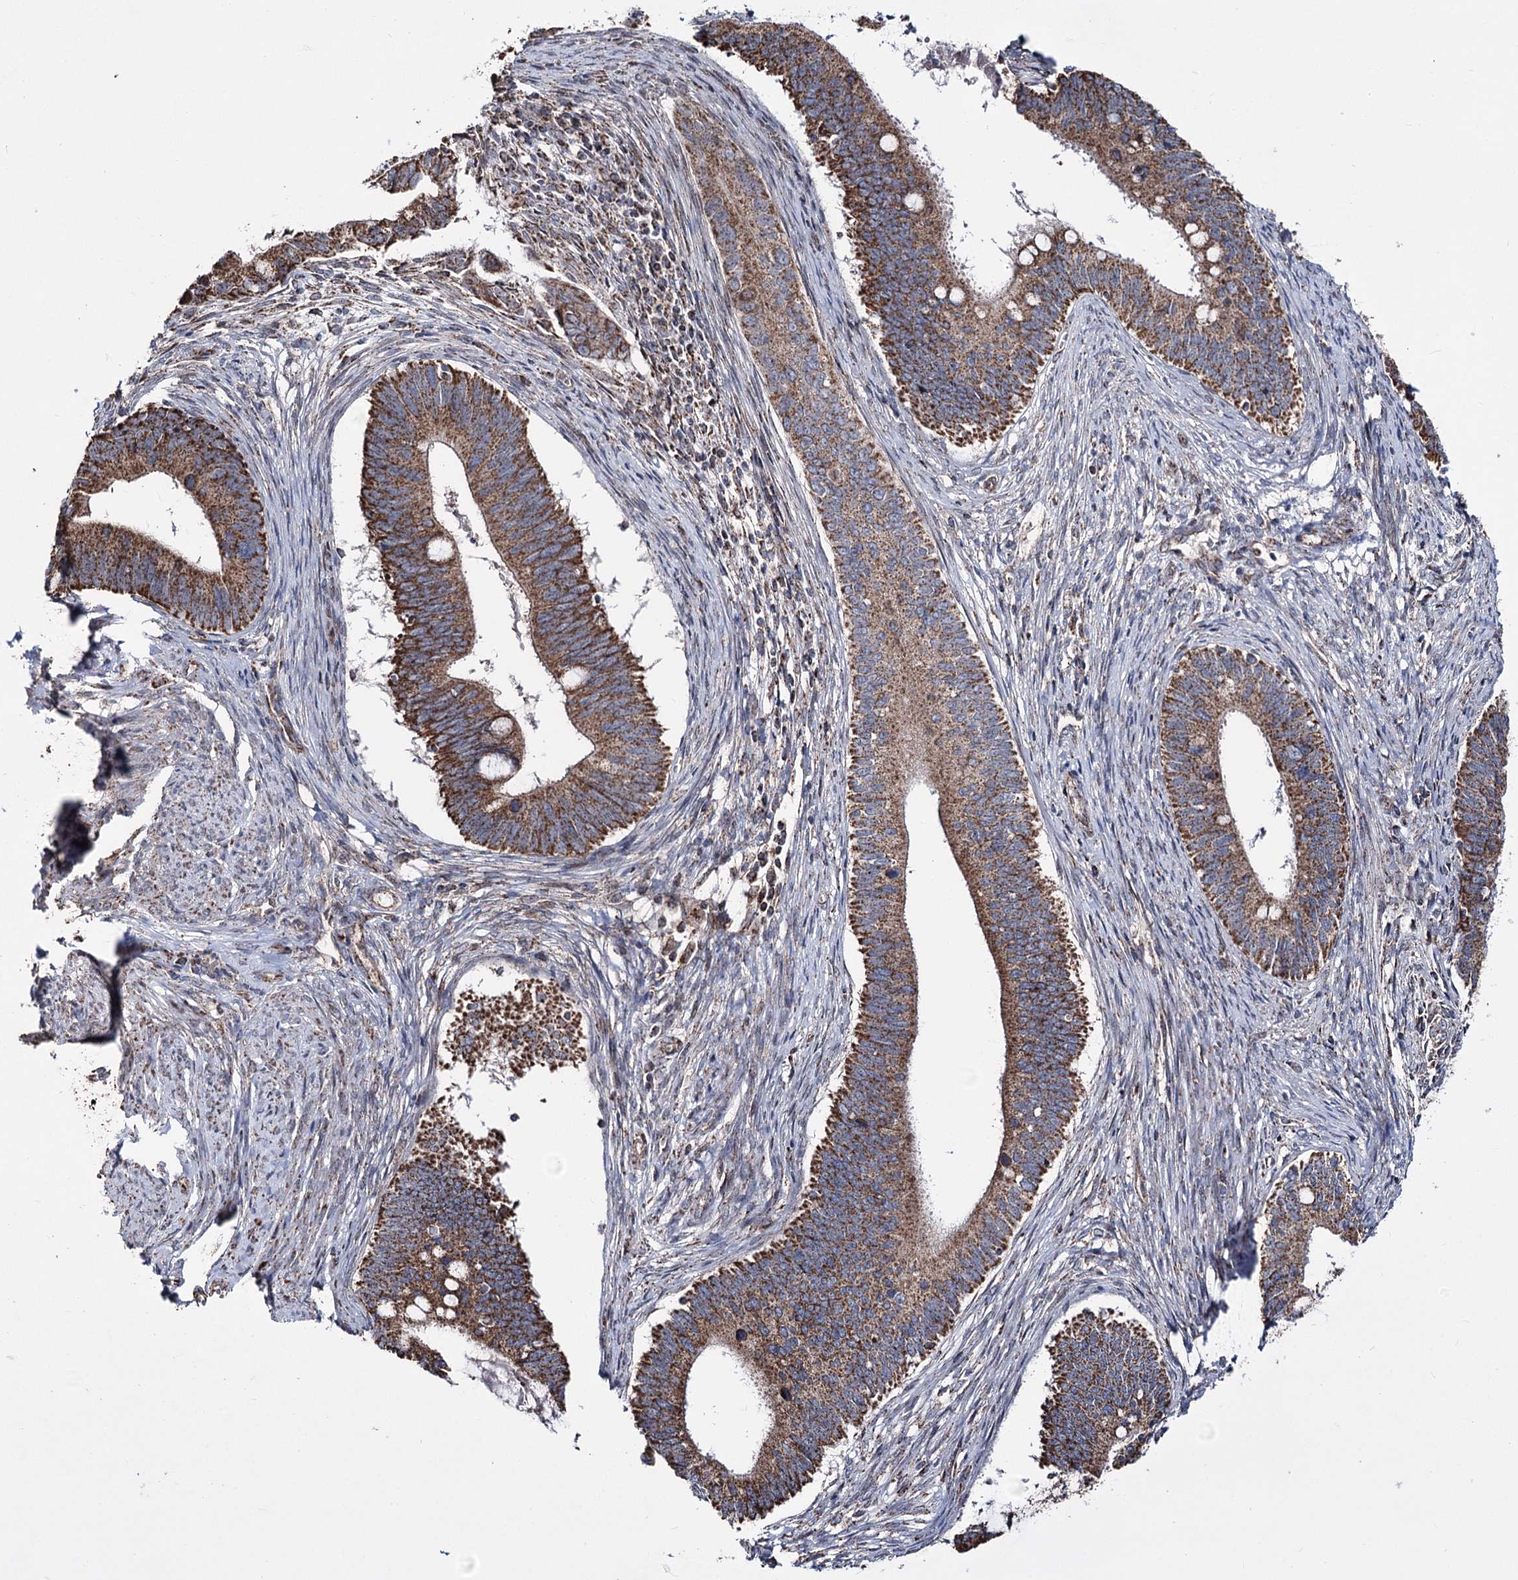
{"staining": {"intensity": "moderate", "quantity": ">75%", "location": "cytoplasmic/membranous"}, "tissue": "cervical cancer", "cell_type": "Tumor cells", "image_type": "cancer", "snomed": [{"axis": "morphology", "description": "Adenocarcinoma, NOS"}, {"axis": "topography", "description": "Cervix"}], "caption": "Immunohistochemistry of human cervical cancer (adenocarcinoma) shows medium levels of moderate cytoplasmic/membranous positivity in about >75% of tumor cells. (DAB (3,3'-diaminobenzidine) IHC with brightfield microscopy, high magnification).", "gene": "CREB3L4", "patient": {"sex": "female", "age": 42}}